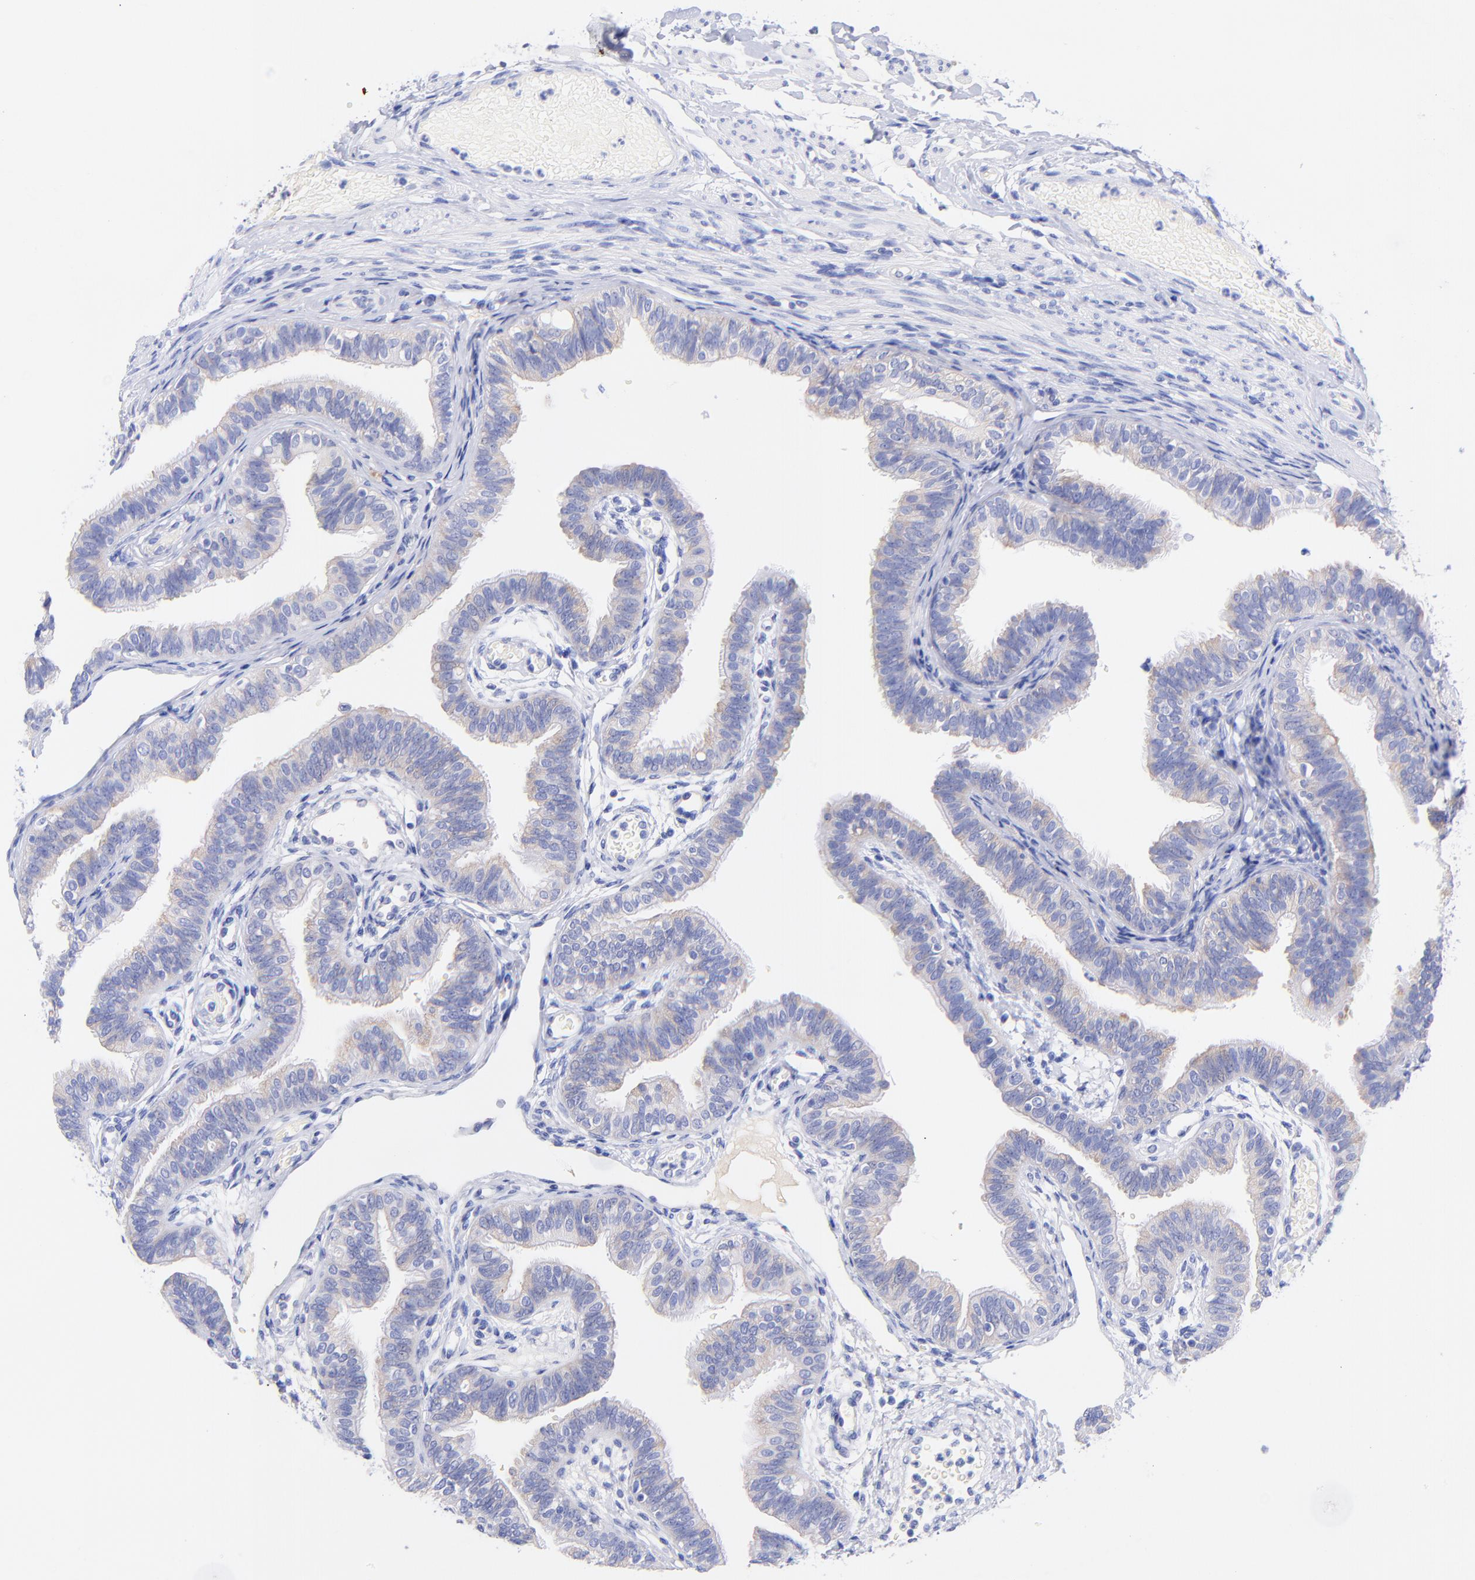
{"staining": {"intensity": "negative", "quantity": "none", "location": "none"}, "tissue": "fallopian tube", "cell_type": "Glandular cells", "image_type": "normal", "snomed": [{"axis": "morphology", "description": "Normal tissue, NOS"}, {"axis": "morphology", "description": "Dermoid, NOS"}, {"axis": "topography", "description": "Fallopian tube"}], "caption": "This is a histopathology image of immunohistochemistry staining of normal fallopian tube, which shows no expression in glandular cells.", "gene": "GPHN", "patient": {"sex": "female", "age": 33}}